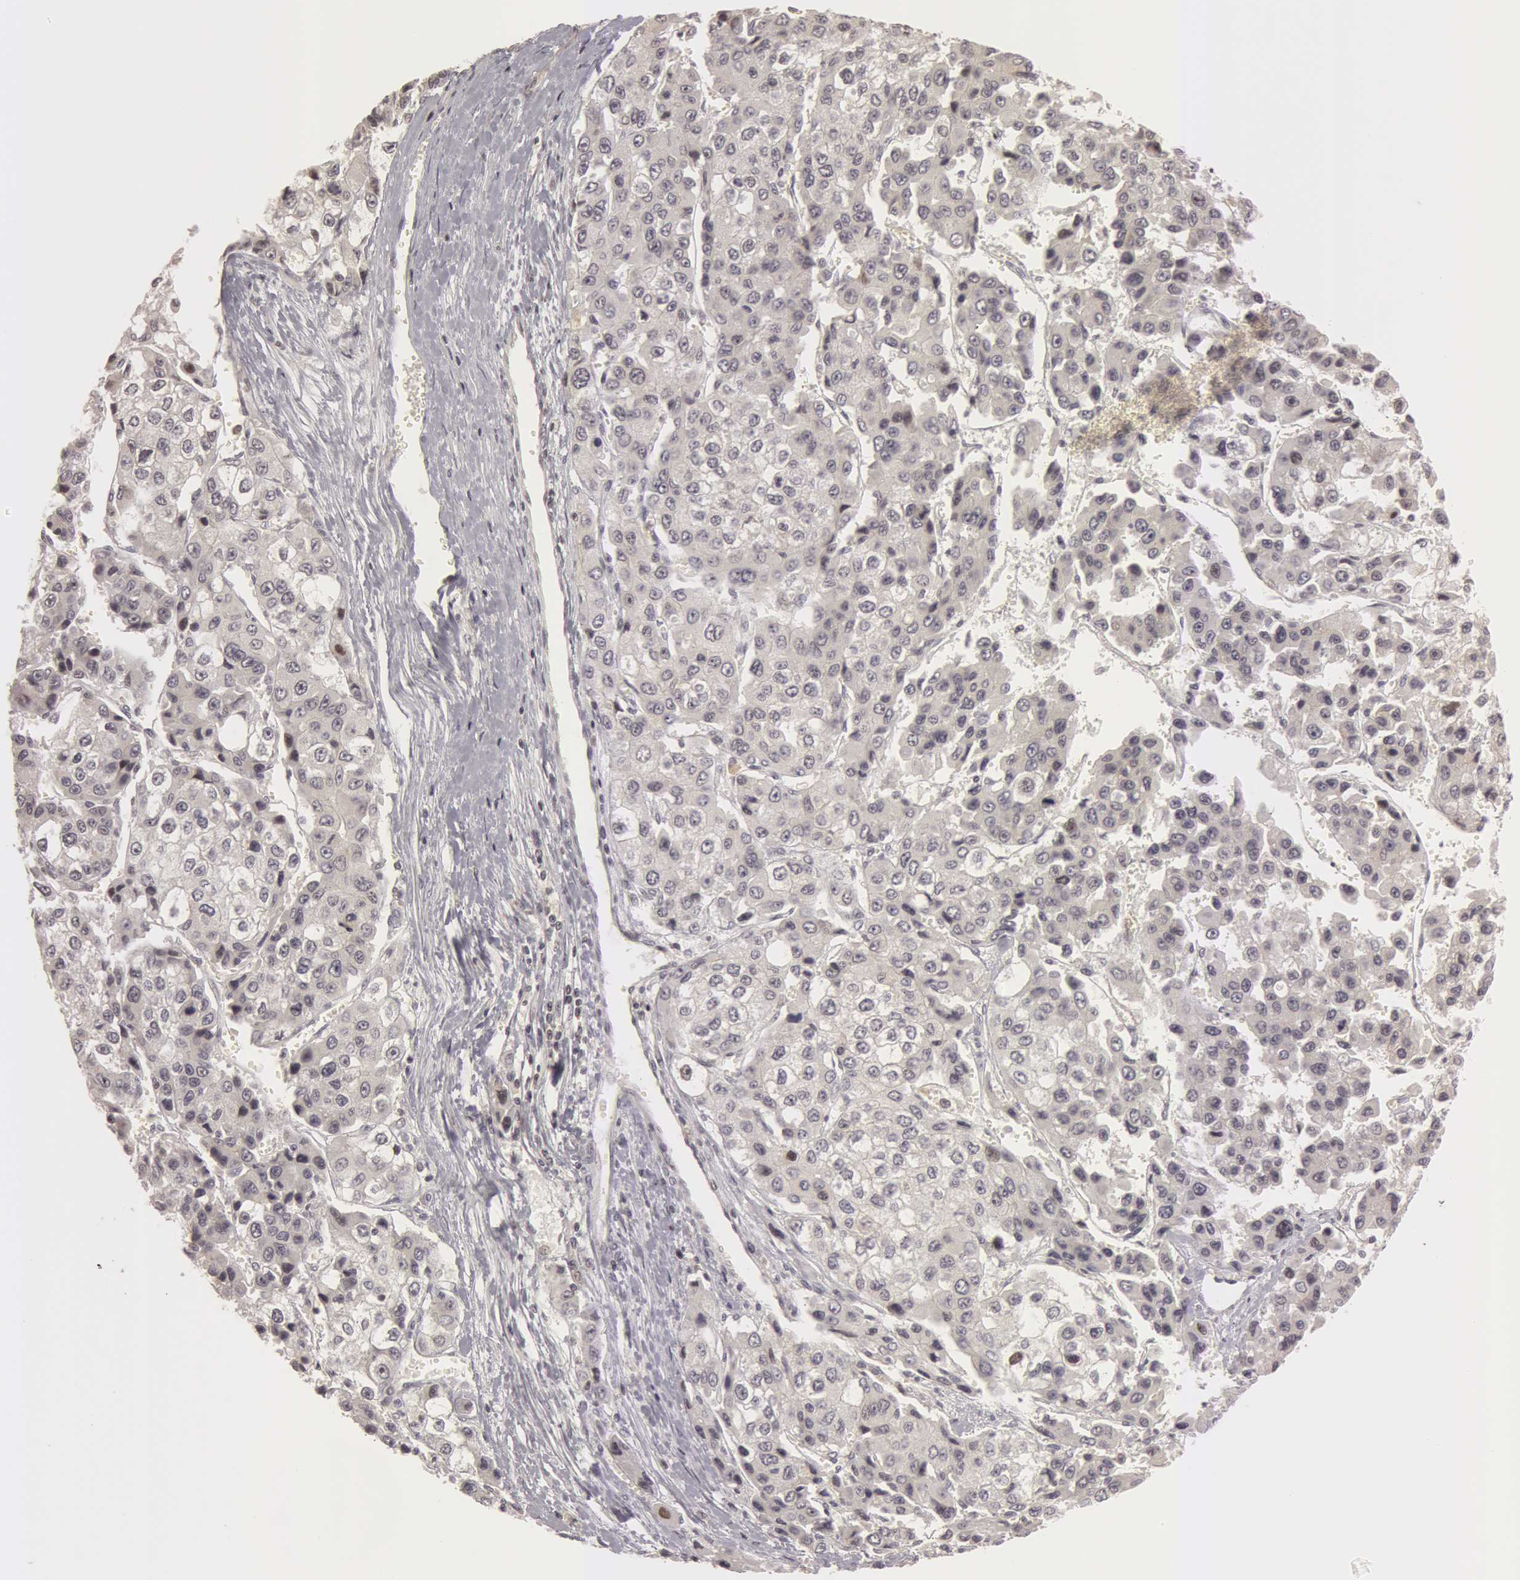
{"staining": {"intensity": "negative", "quantity": "none", "location": "none"}, "tissue": "liver cancer", "cell_type": "Tumor cells", "image_type": "cancer", "snomed": [{"axis": "morphology", "description": "Carcinoma, Hepatocellular, NOS"}, {"axis": "topography", "description": "Liver"}], "caption": "This is an IHC histopathology image of hepatocellular carcinoma (liver). There is no staining in tumor cells.", "gene": "OASL", "patient": {"sex": "female", "age": 66}}